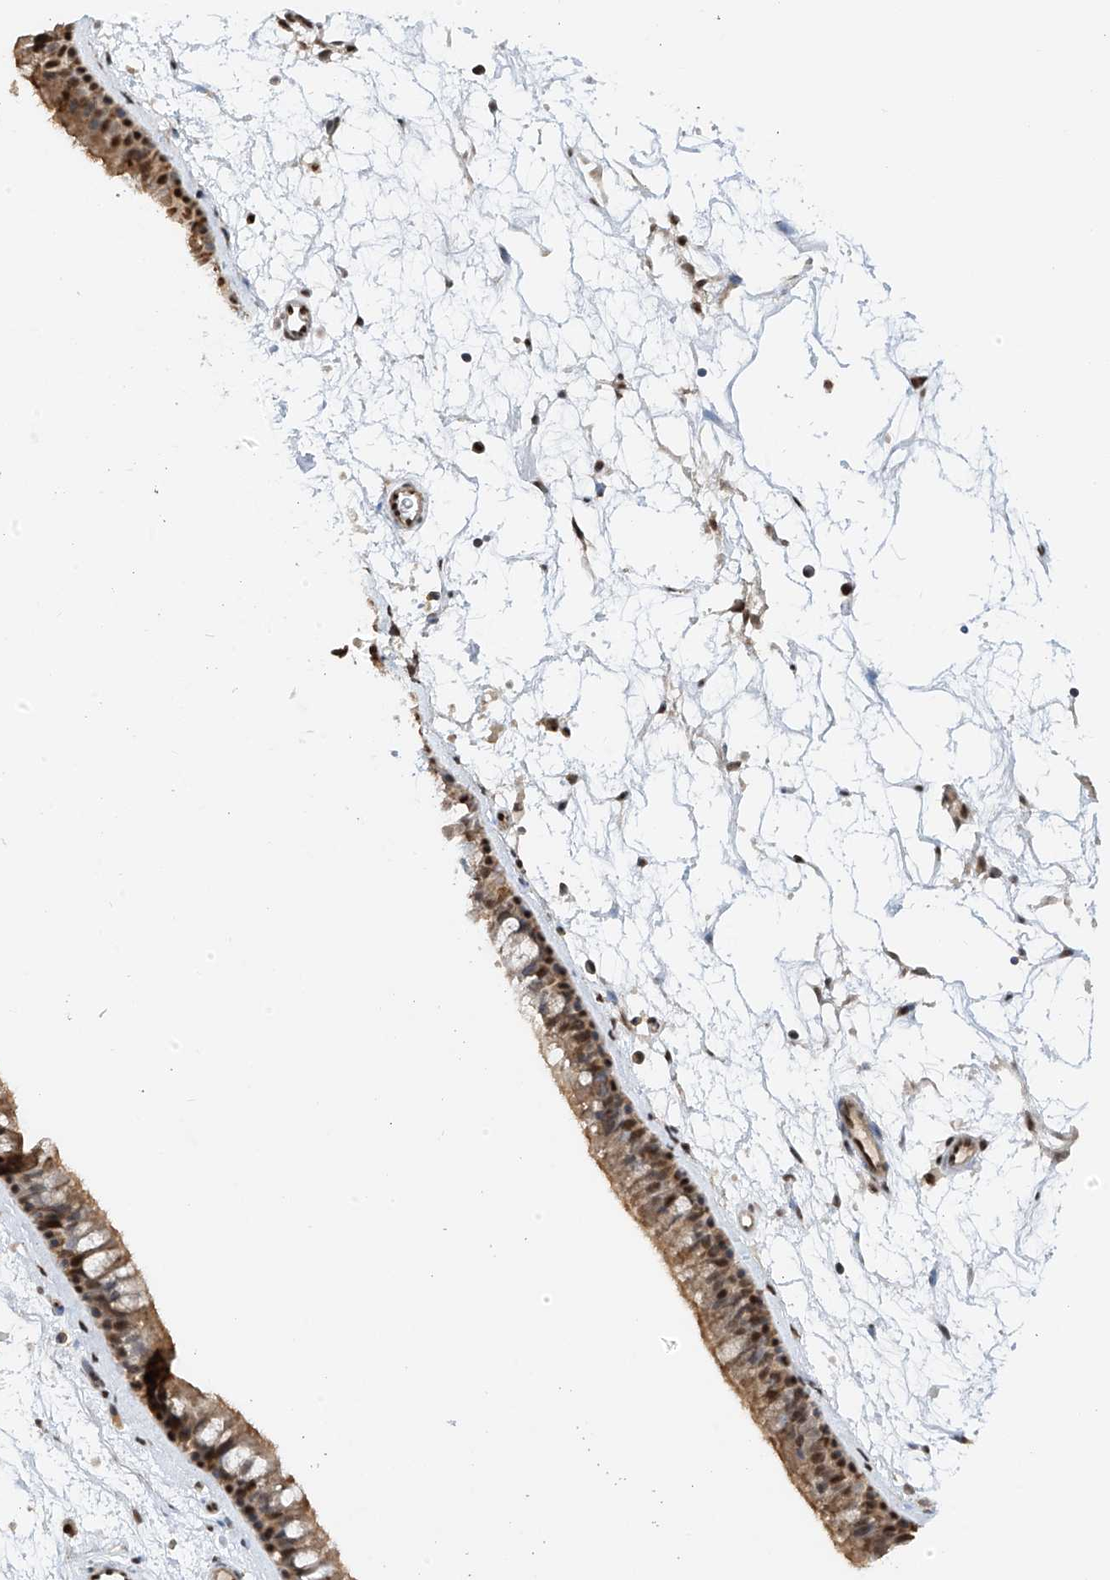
{"staining": {"intensity": "moderate", "quantity": ">75%", "location": "cytoplasmic/membranous,nuclear"}, "tissue": "nasopharynx", "cell_type": "Respiratory epithelial cells", "image_type": "normal", "snomed": [{"axis": "morphology", "description": "Normal tissue, NOS"}, {"axis": "topography", "description": "Nasopharynx"}], "caption": "Protein staining by IHC demonstrates moderate cytoplasmic/membranous,nuclear staining in approximately >75% of respiratory epithelial cells in unremarkable nasopharynx. The staining was performed using DAB to visualize the protein expression in brown, while the nuclei were stained in blue with hematoxylin (Magnification: 20x).", "gene": "PMM1", "patient": {"sex": "male", "age": 64}}